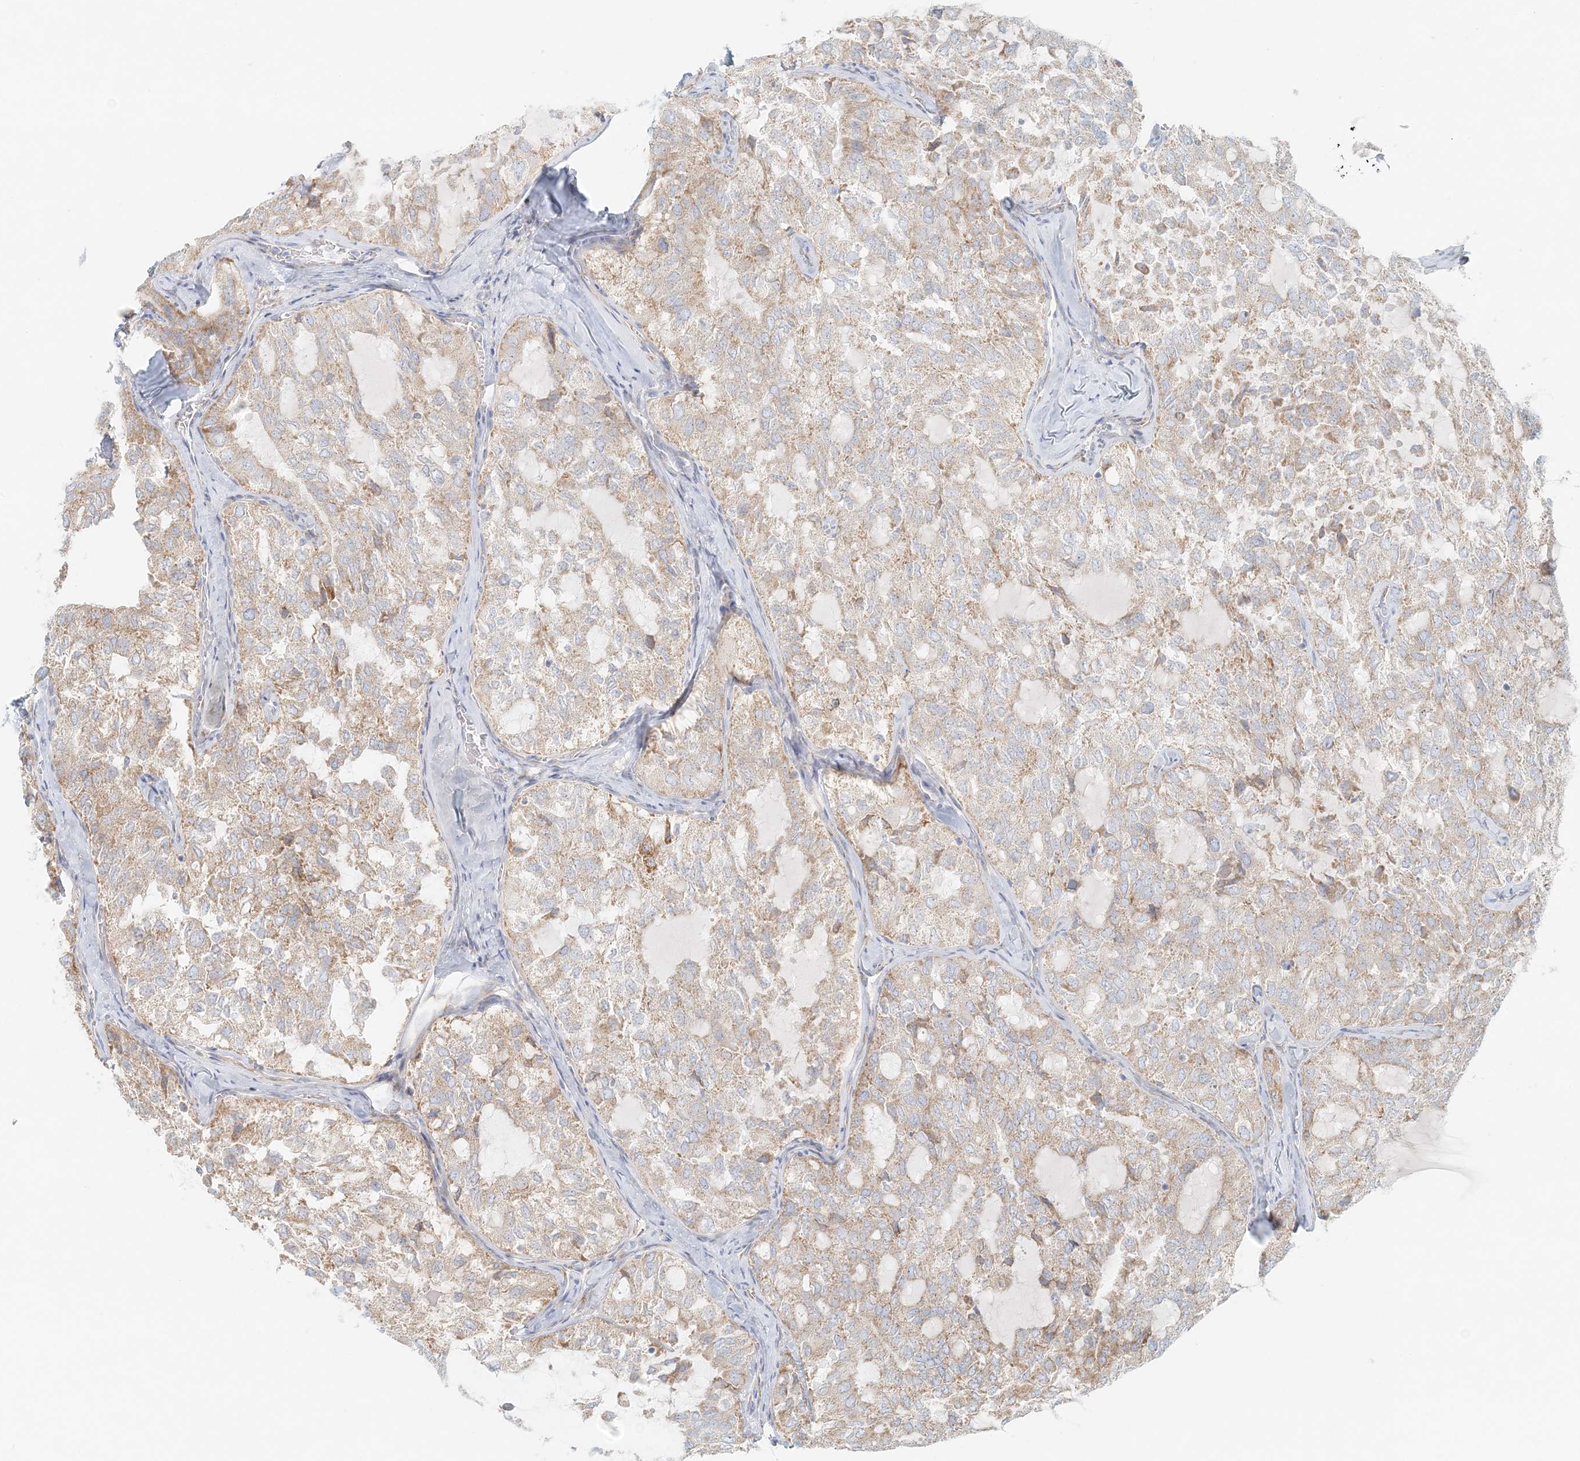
{"staining": {"intensity": "moderate", "quantity": "<25%", "location": "cytoplasmic/membranous"}, "tissue": "thyroid cancer", "cell_type": "Tumor cells", "image_type": "cancer", "snomed": [{"axis": "morphology", "description": "Follicular adenoma carcinoma, NOS"}, {"axis": "topography", "description": "Thyroid gland"}], "caption": "Protein expression analysis of thyroid cancer (follicular adenoma carcinoma) exhibits moderate cytoplasmic/membranous staining in about <25% of tumor cells.", "gene": "STK11IP", "patient": {"sex": "male", "age": 75}}